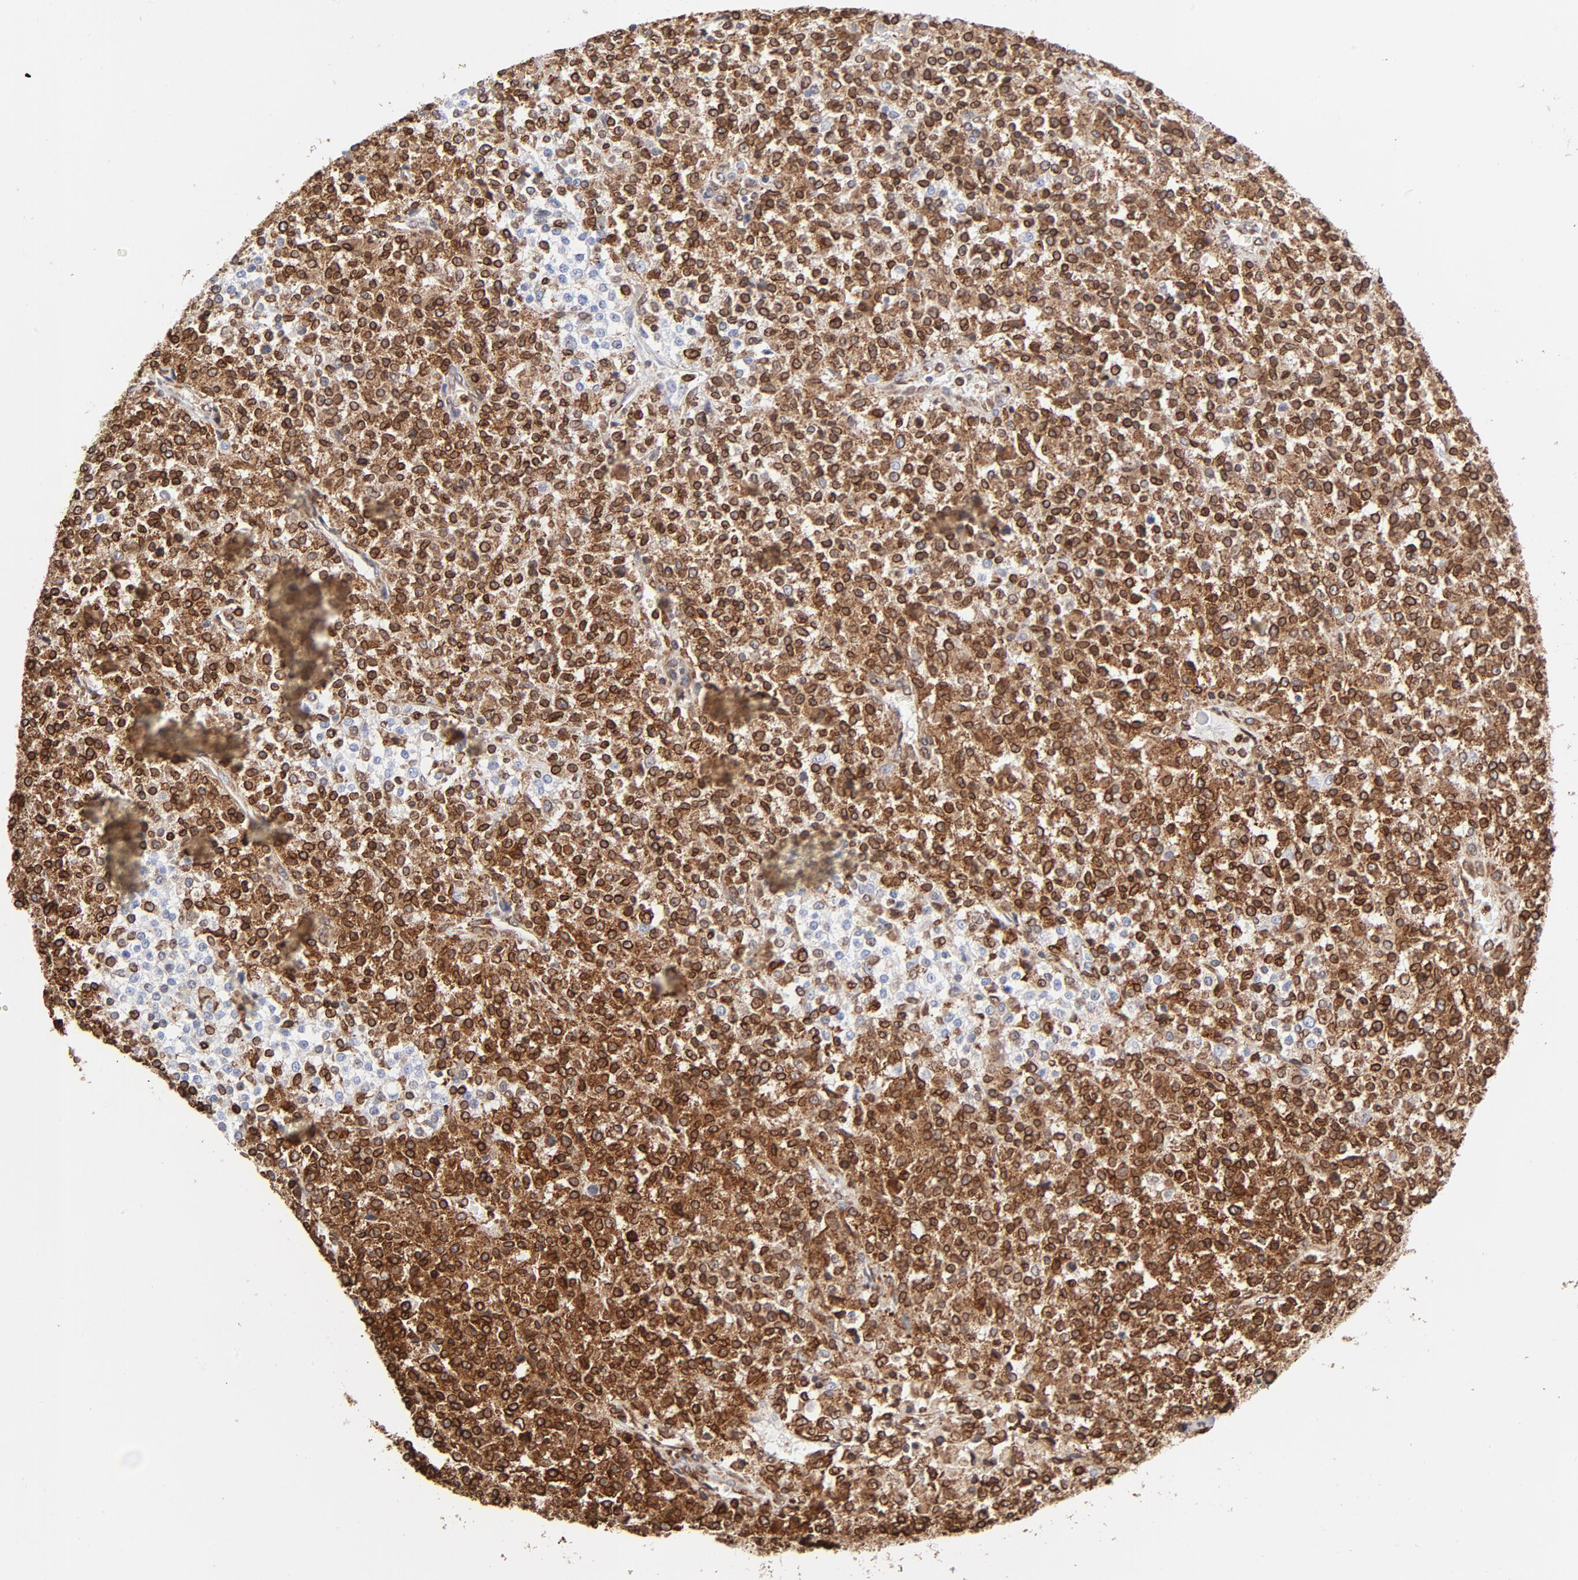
{"staining": {"intensity": "strong", "quantity": ">75%", "location": "cytoplasmic/membranous"}, "tissue": "testis cancer", "cell_type": "Tumor cells", "image_type": "cancer", "snomed": [{"axis": "morphology", "description": "Seminoma, NOS"}, {"axis": "topography", "description": "Testis"}], "caption": "Tumor cells reveal high levels of strong cytoplasmic/membranous expression in about >75% of cells in seminoma (testis).", "gene": "CANX", "patient": {"sex": "male", "age": 59}}